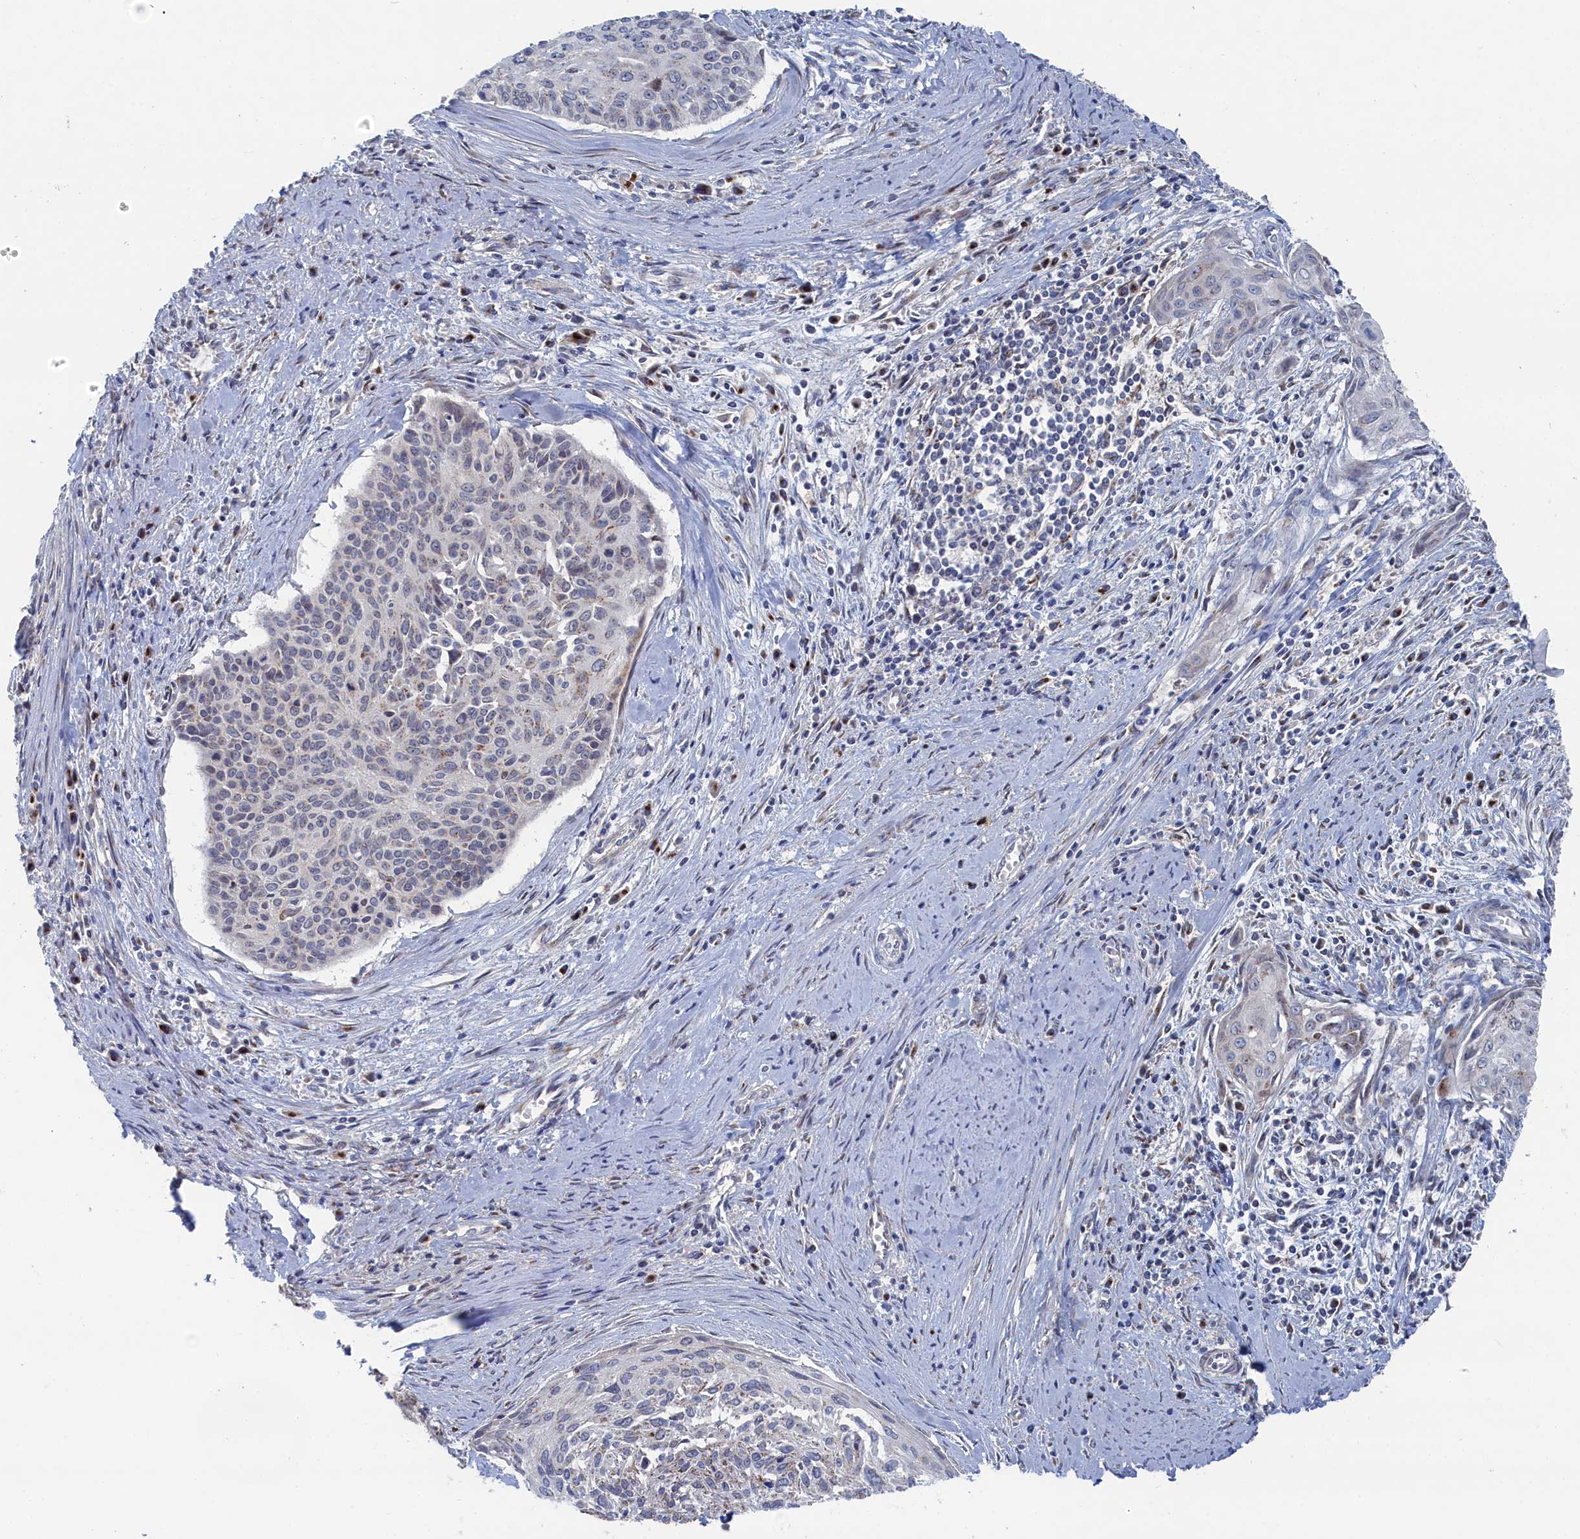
{"staining": {"intensity": "negative", "quantity": "none", "location": "none"}, "tissue": "cervical cancer", "cell_type": "Tumor cells", "image_type": "cancer", "snomed": [{"axis": "morphology", "description": "Squamous cell carcinoma, NOS"}, {"axis": "topography", "description": "Cervix"}], "caption": "Immunohistochemical staining of human cervical cancer demonstrates no significant positivity in tumor cells.", "gene": "IRX1", "patient": {"sex": "female", "age": 55}}